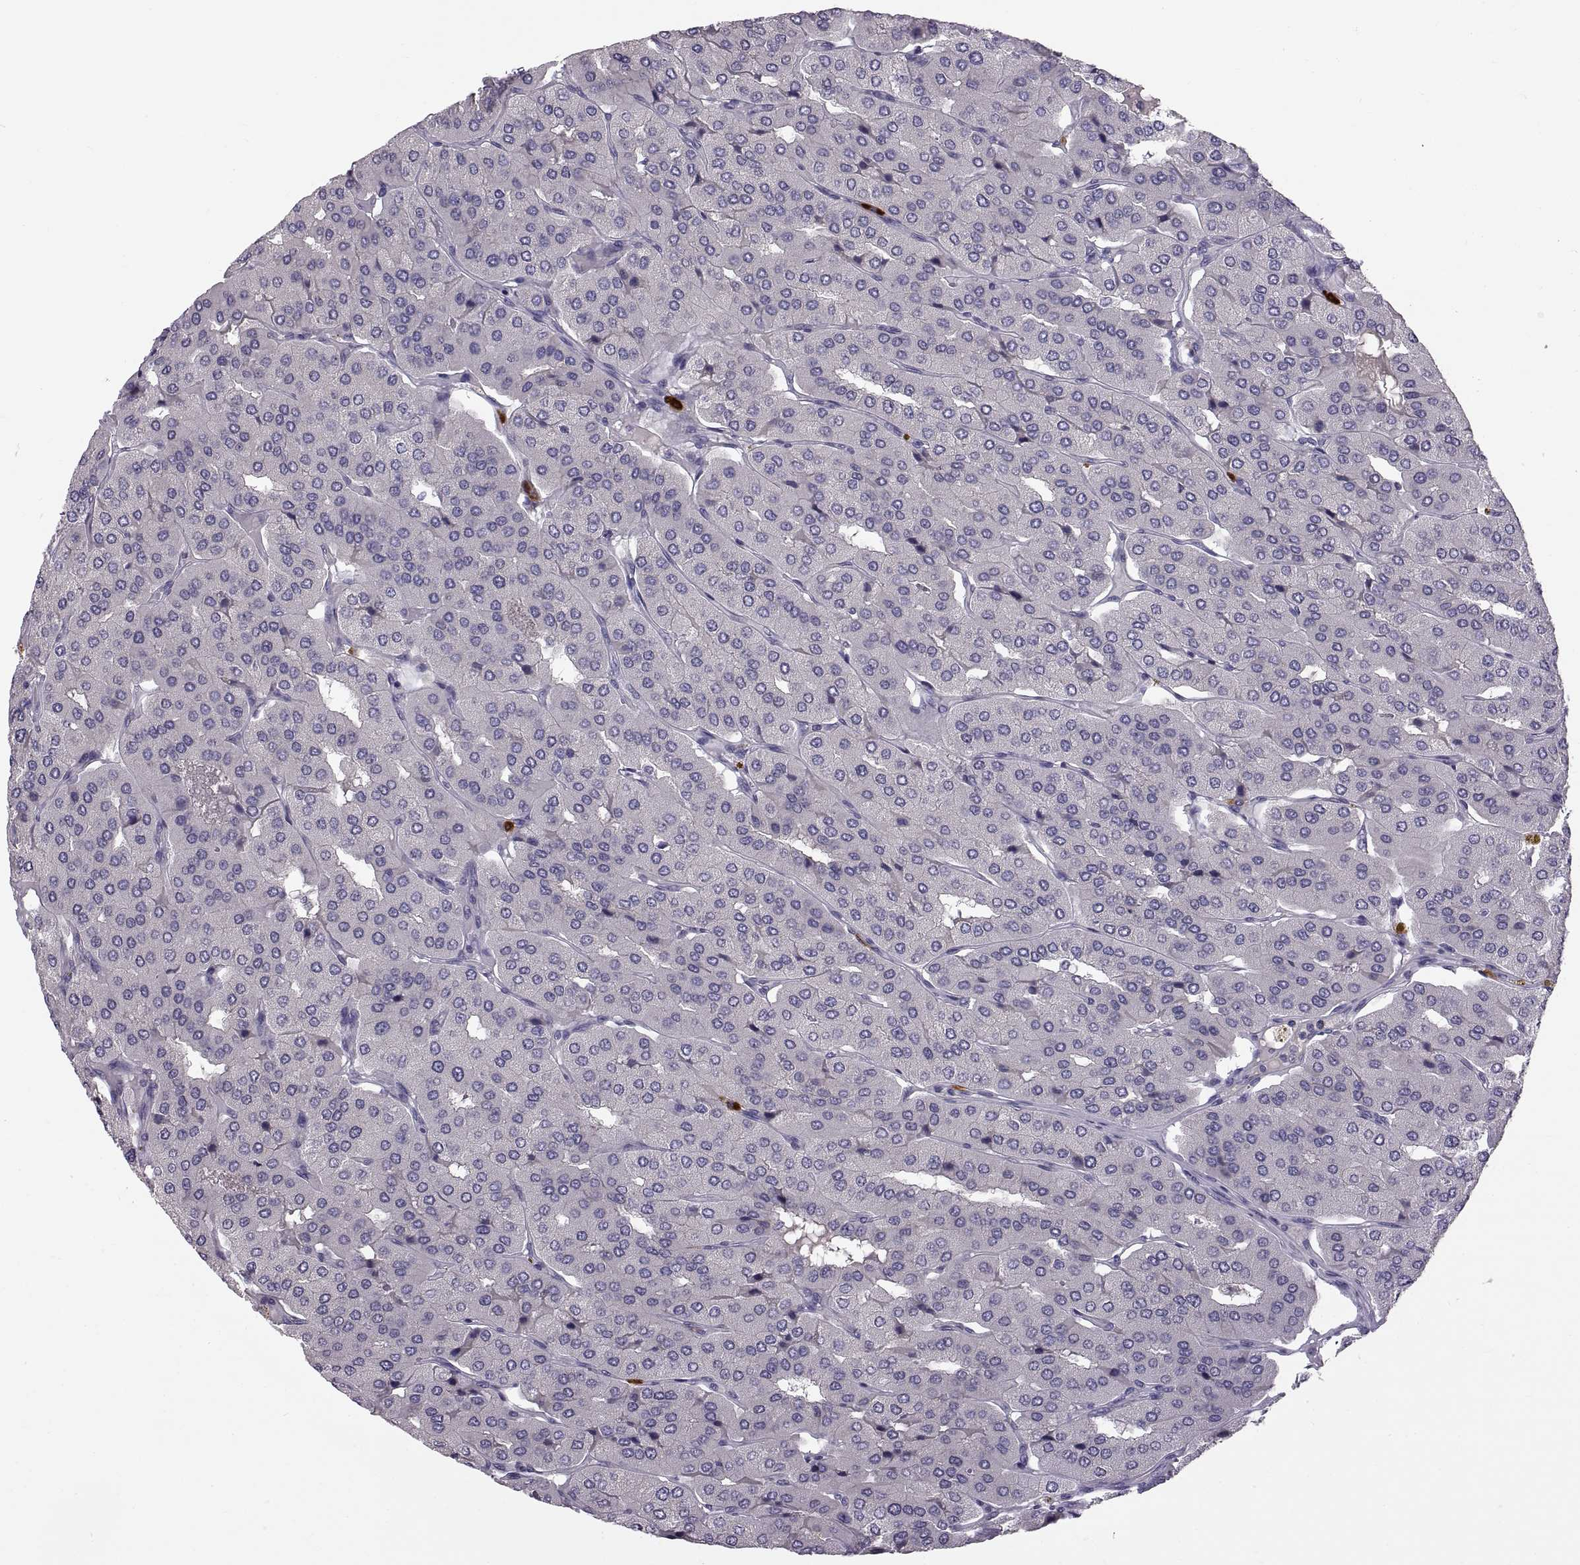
{"staining": {"intensity": "negative", "quantity": "none", "location": "none"}, "tissue": "parathyroid gland", "cell_type": "Glandular cells", "image_type": "normal", "snomed": [{"axis": "morphology", "description": "Normal tissue, NOS"}, {"axis": "morphology", "description": "Adenoma, NOS"}, {"axis": "topography", "description": "Parathyroid gland"}], "caption": "Micrograph shows no protein expression in glandular cells of unremarkable parathyroid gland. (DAB (3,3'-diaminobenzidine) immunohistochemistry, high magnification).", "gene": "WFDC8", "patient": {"sex": "female", "age": 86}}